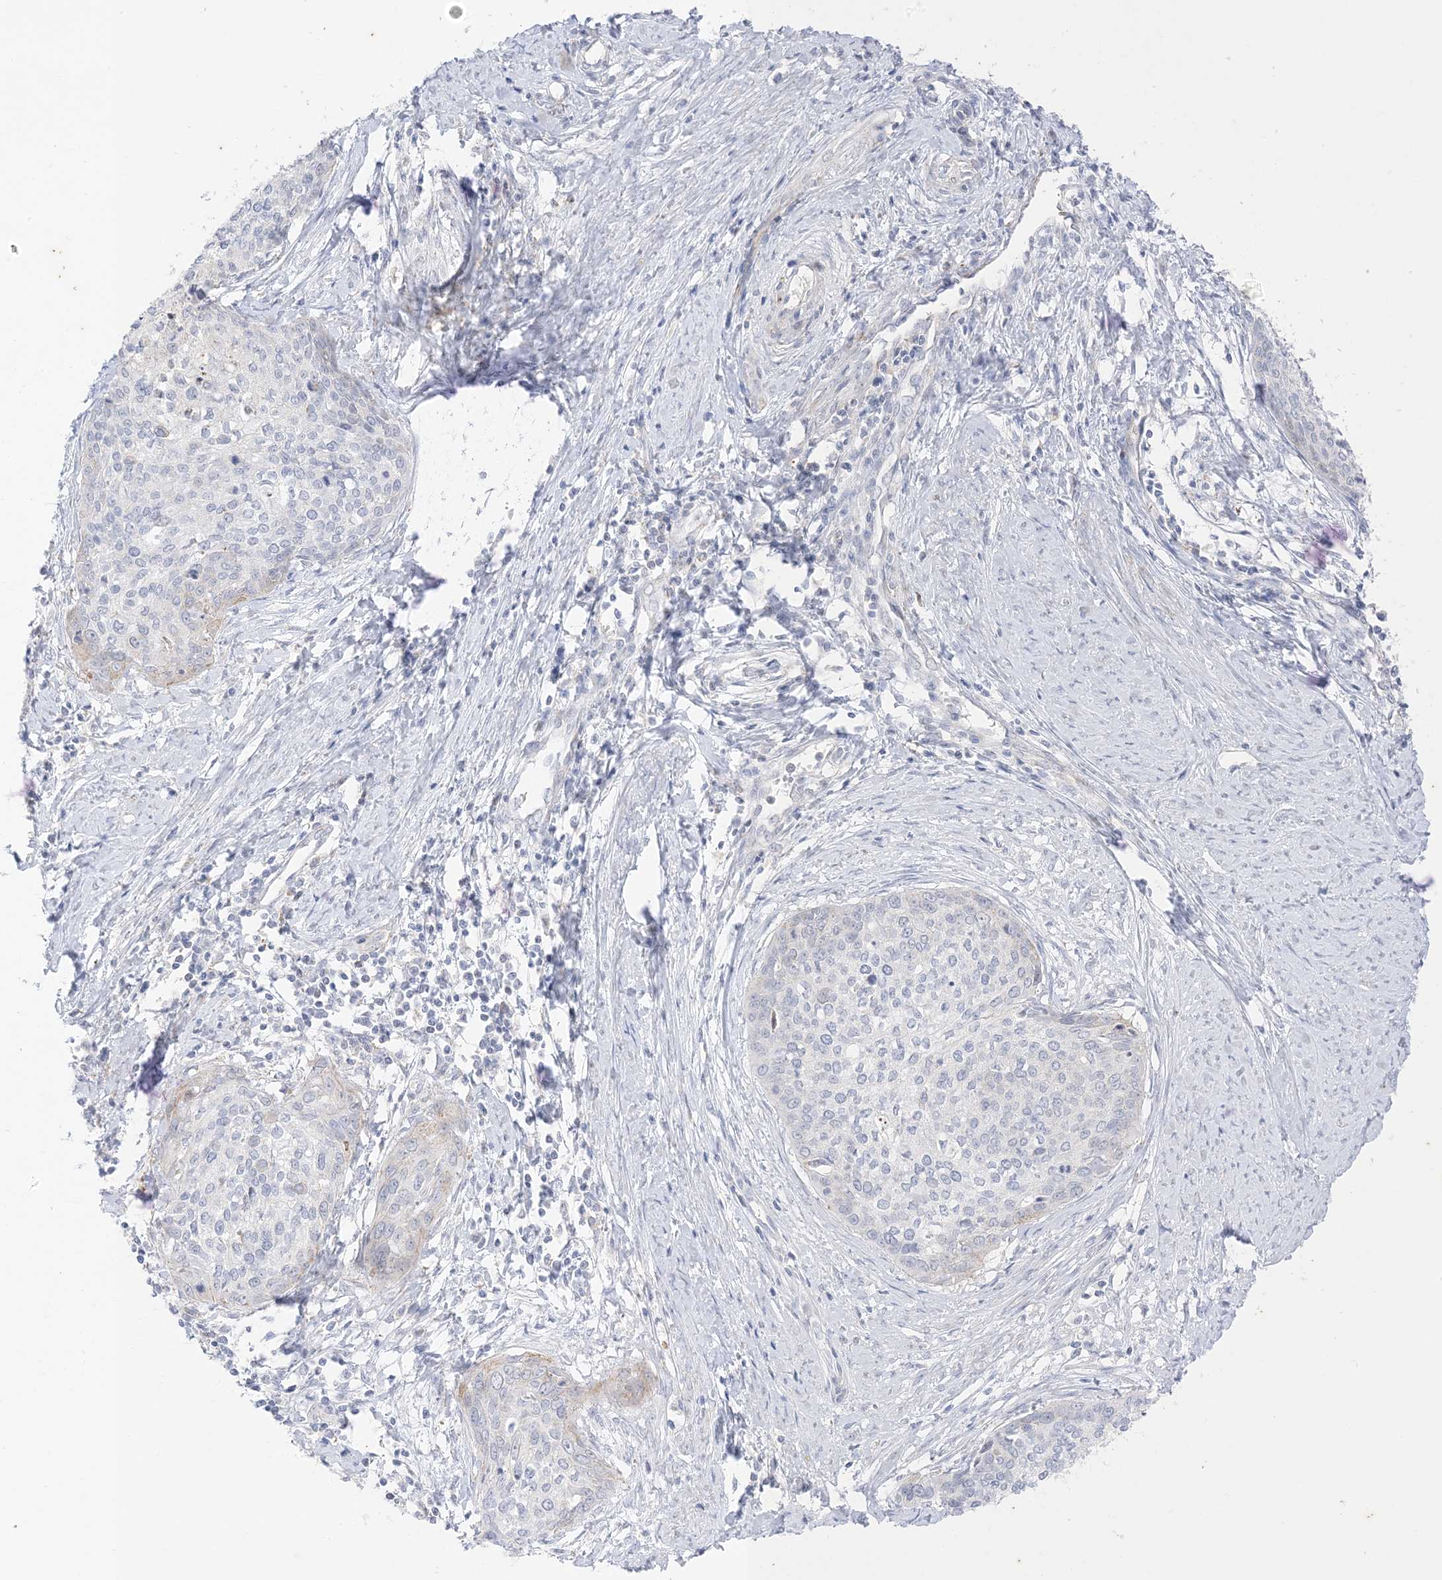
{"staining": {"intensity": "negative", "quantity": "none", "location": "none"}, "tissue": "cervical cancer", "cell_type": "Tumor cells", "image_type": "cancer", "snomed": [{"axis": "morphology", "description": "Squamous cell carcinoma, NOS"}, {"axis": "topography", "description": "Cervix"}], "caption": "The IHC histopathology image has no significant staining in tumor cells of cervical cancer tissue.", "gene": "RAC1", "patient": {"sex": "female", "age": 37}}